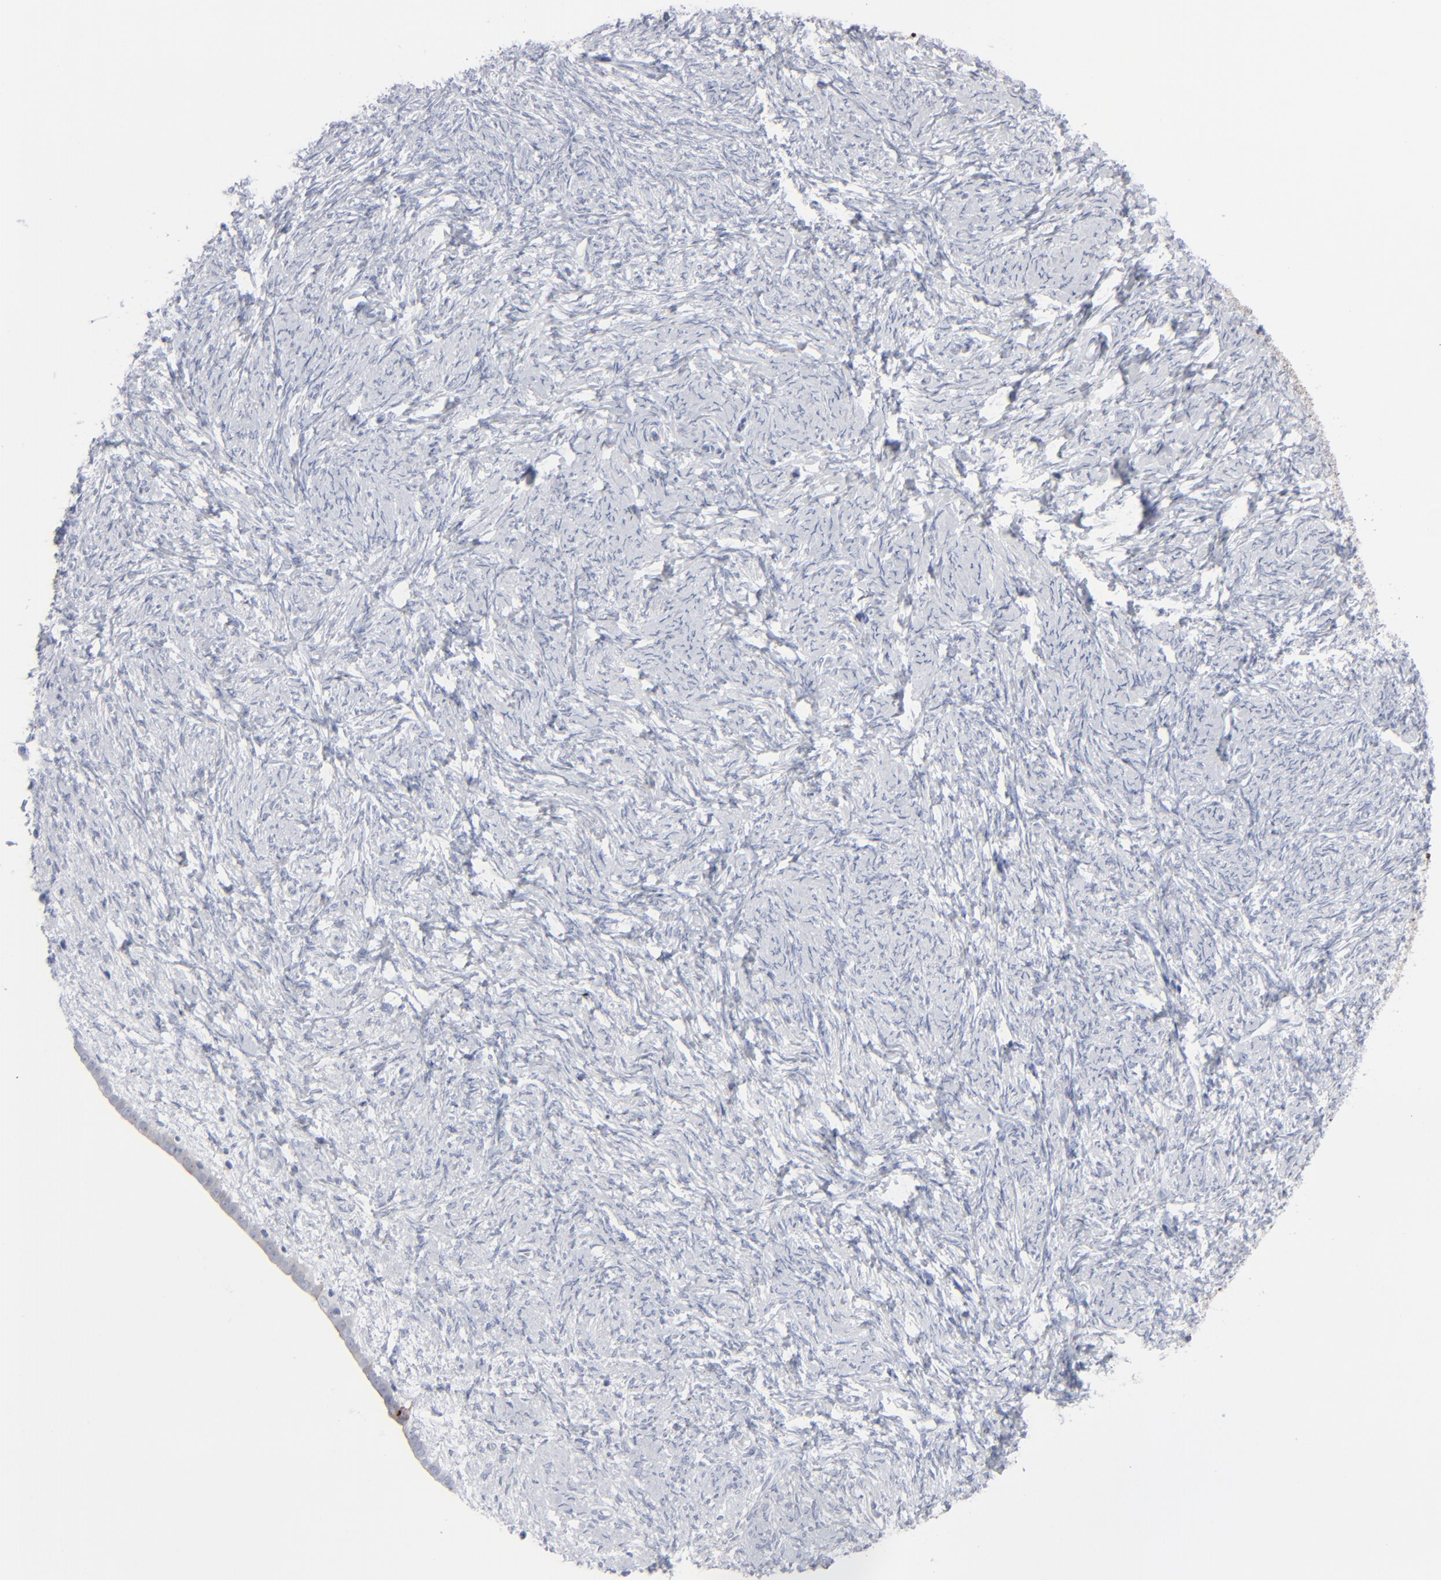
{"staining": {"intensity": "weak", "quantity": "<25%", "location": "cytoplasmic/membranous"}, "tissue": "ovarian cancer", "cell_type": "Tumor cells", "image_type": "cancer", "snomed": [{"axis": "morphology", "description": "Normal tissue, NOS"}, {"axis": "morphology", "description": "Cystadenocarcinoma, serous, NOS"}, {"axis": "topography", "description": "Ovary"}], "caption": "The photomicrograph shows no significant positivity in tumor cells of ovarian cancer.", "gene": "MSLN", "patient": {"sex": "female", "age": 62}}